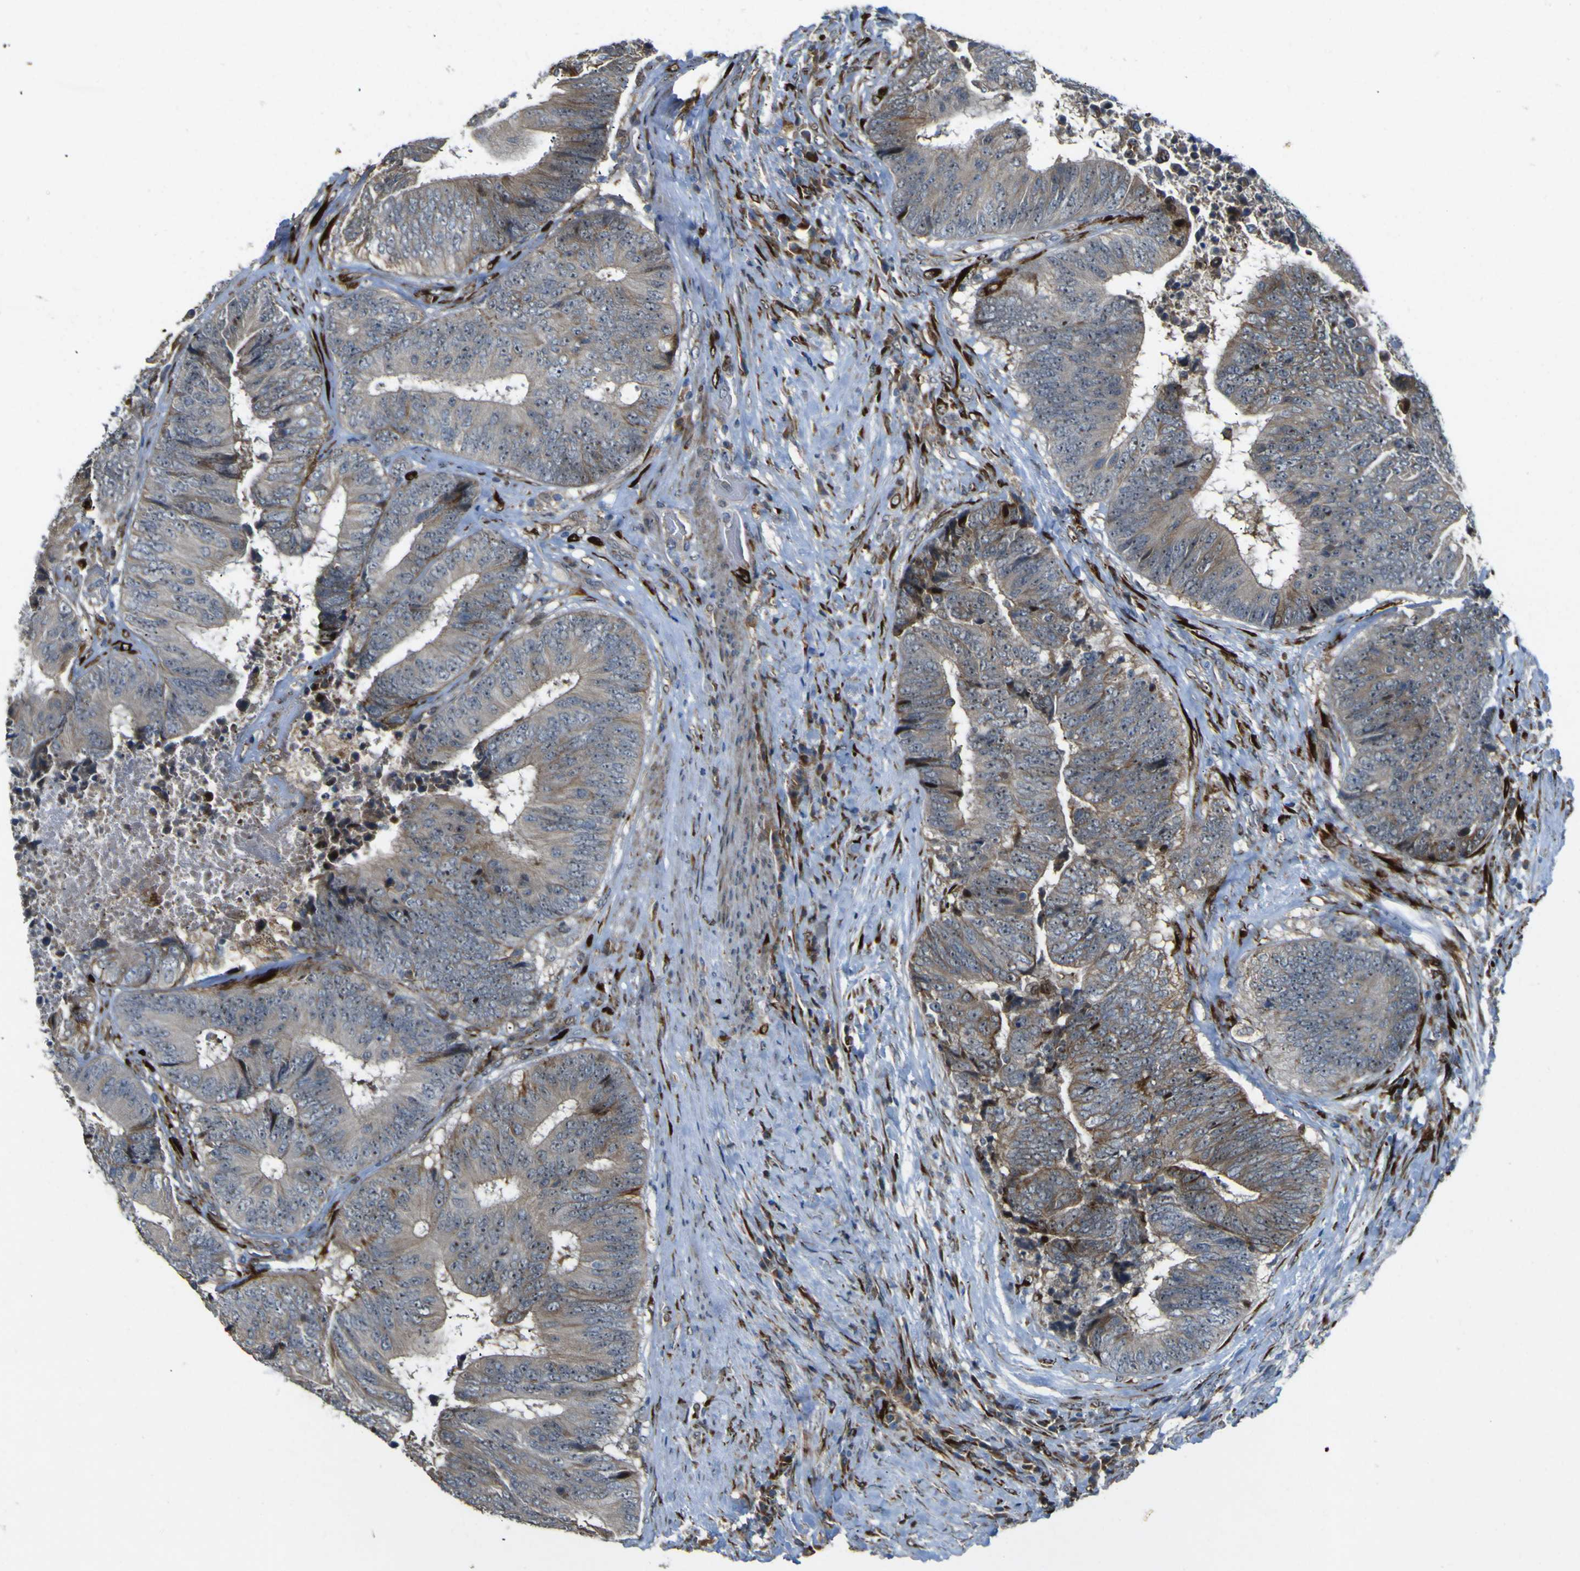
{"staining": {"intensity": "weak", "quantity": ">75%", "location": "cytoplasmic/membranous"}, "tissue": "colorectal cancer", "cell_type": "Tumor cells", "image_type": "cancer", "snomed": [{"axis": "morphology", "description": "Adenocarcinoma, NOS"}, {"axis": "topography", "description": "Rectum"}], "caption": "Protein analysis of adenocarcinoma (colorectal) tissue displays weak cytoplasmic/membranous staining in about >75% of tumor cells.", "gene": "LBHD1", "patient": {"sex": "male", "age": 72}}